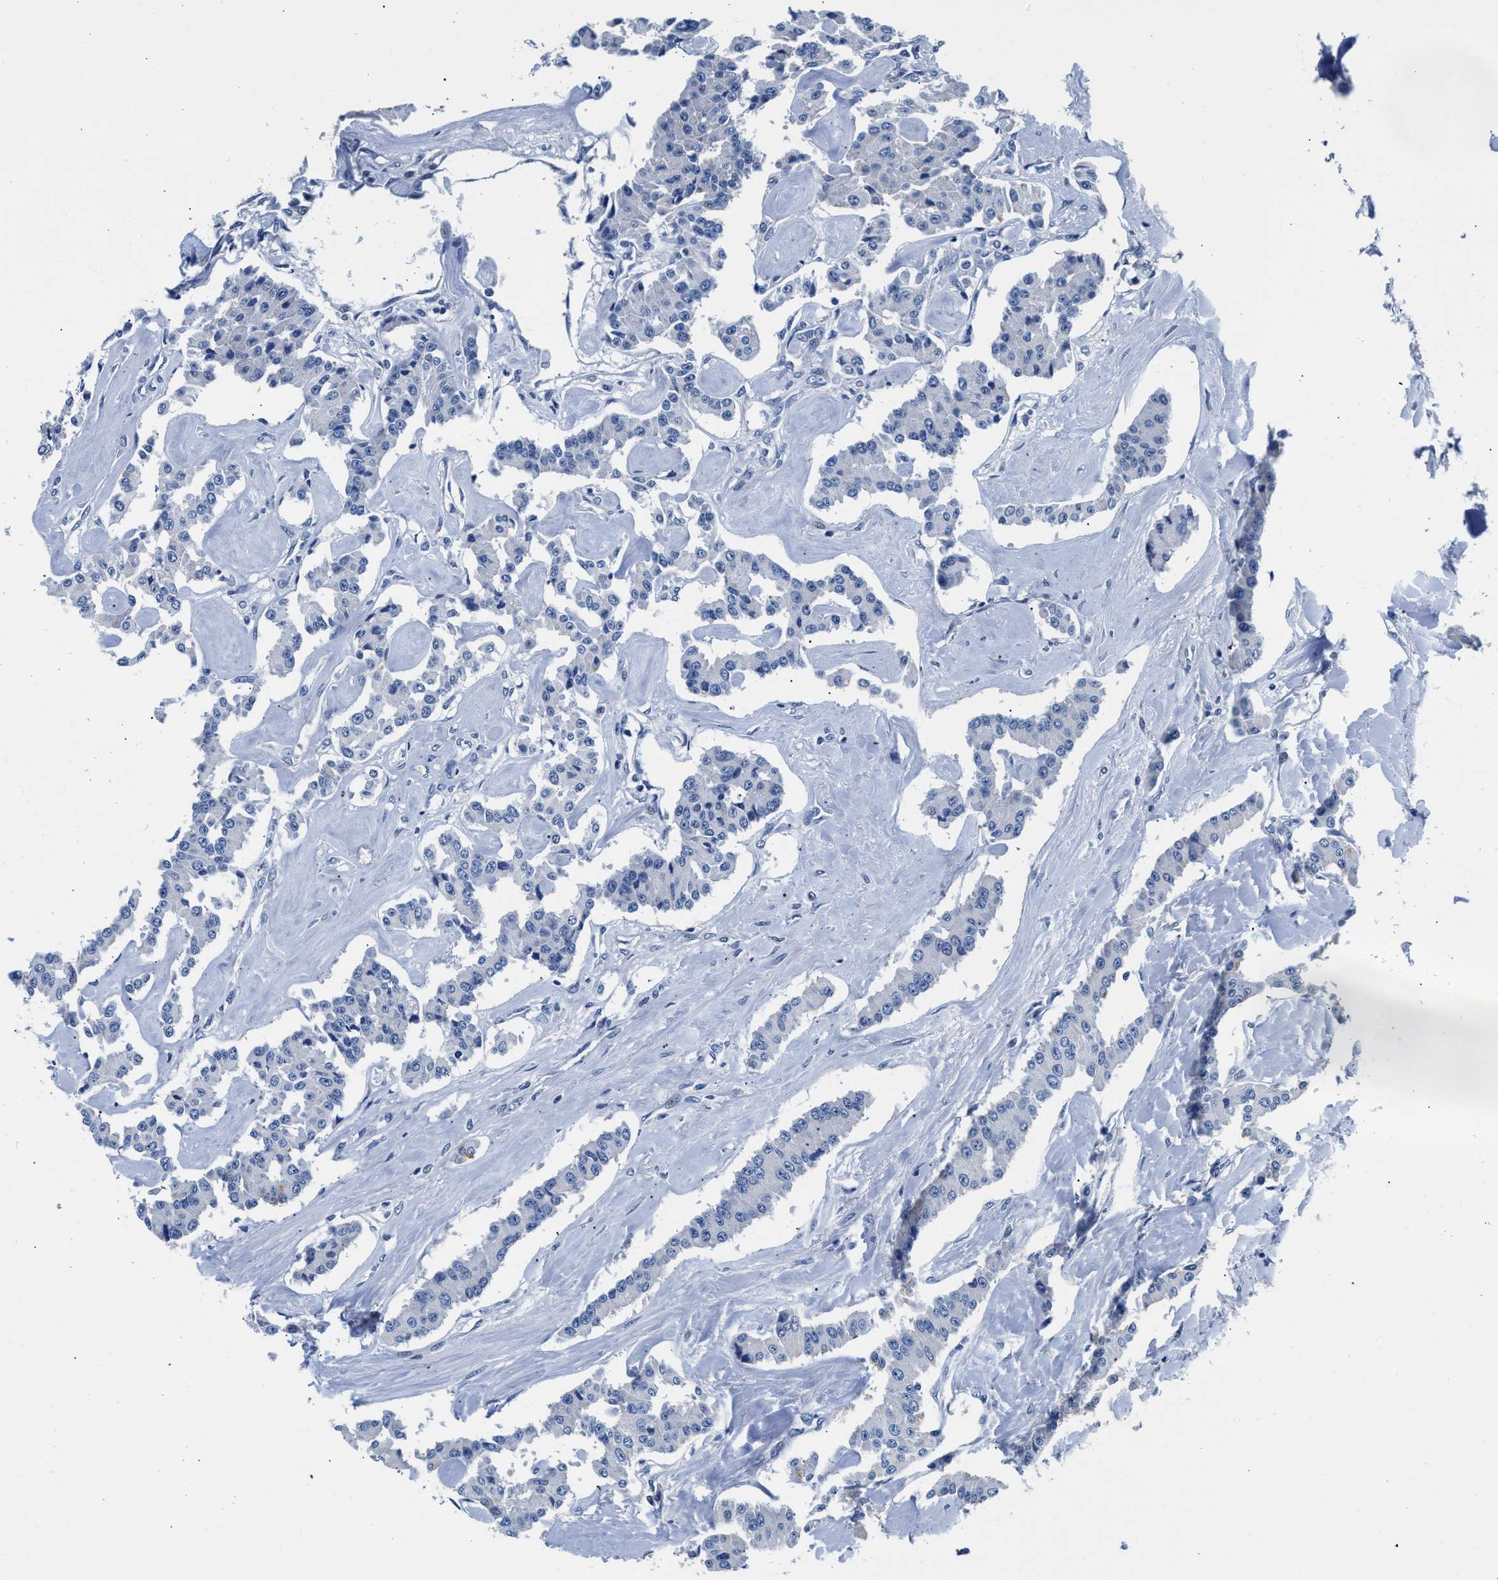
{"staining": {"intensity": "negative", "quantity": "none", "location": "none"}, "tissue": "carcinoid", "cell_type": "Tumor cells", "image_type": "cancer", "snomed": [{"axis": "morphology", "description": "Carcinoid, malignant, NOS"}, {"axis": "topography", "description": "Pancreas"}], "caption": "Immunohistochemical staining of carcinoid exhibits no significant positivity in tumor cells. The staining was performed using DAB to visualize the protein expression in brown, while the nuclei were stained in blue with hematoxylin (Magnification: 20x).", "gene": "GSTM1", "patient": {"sex": "male", "age": 41}}